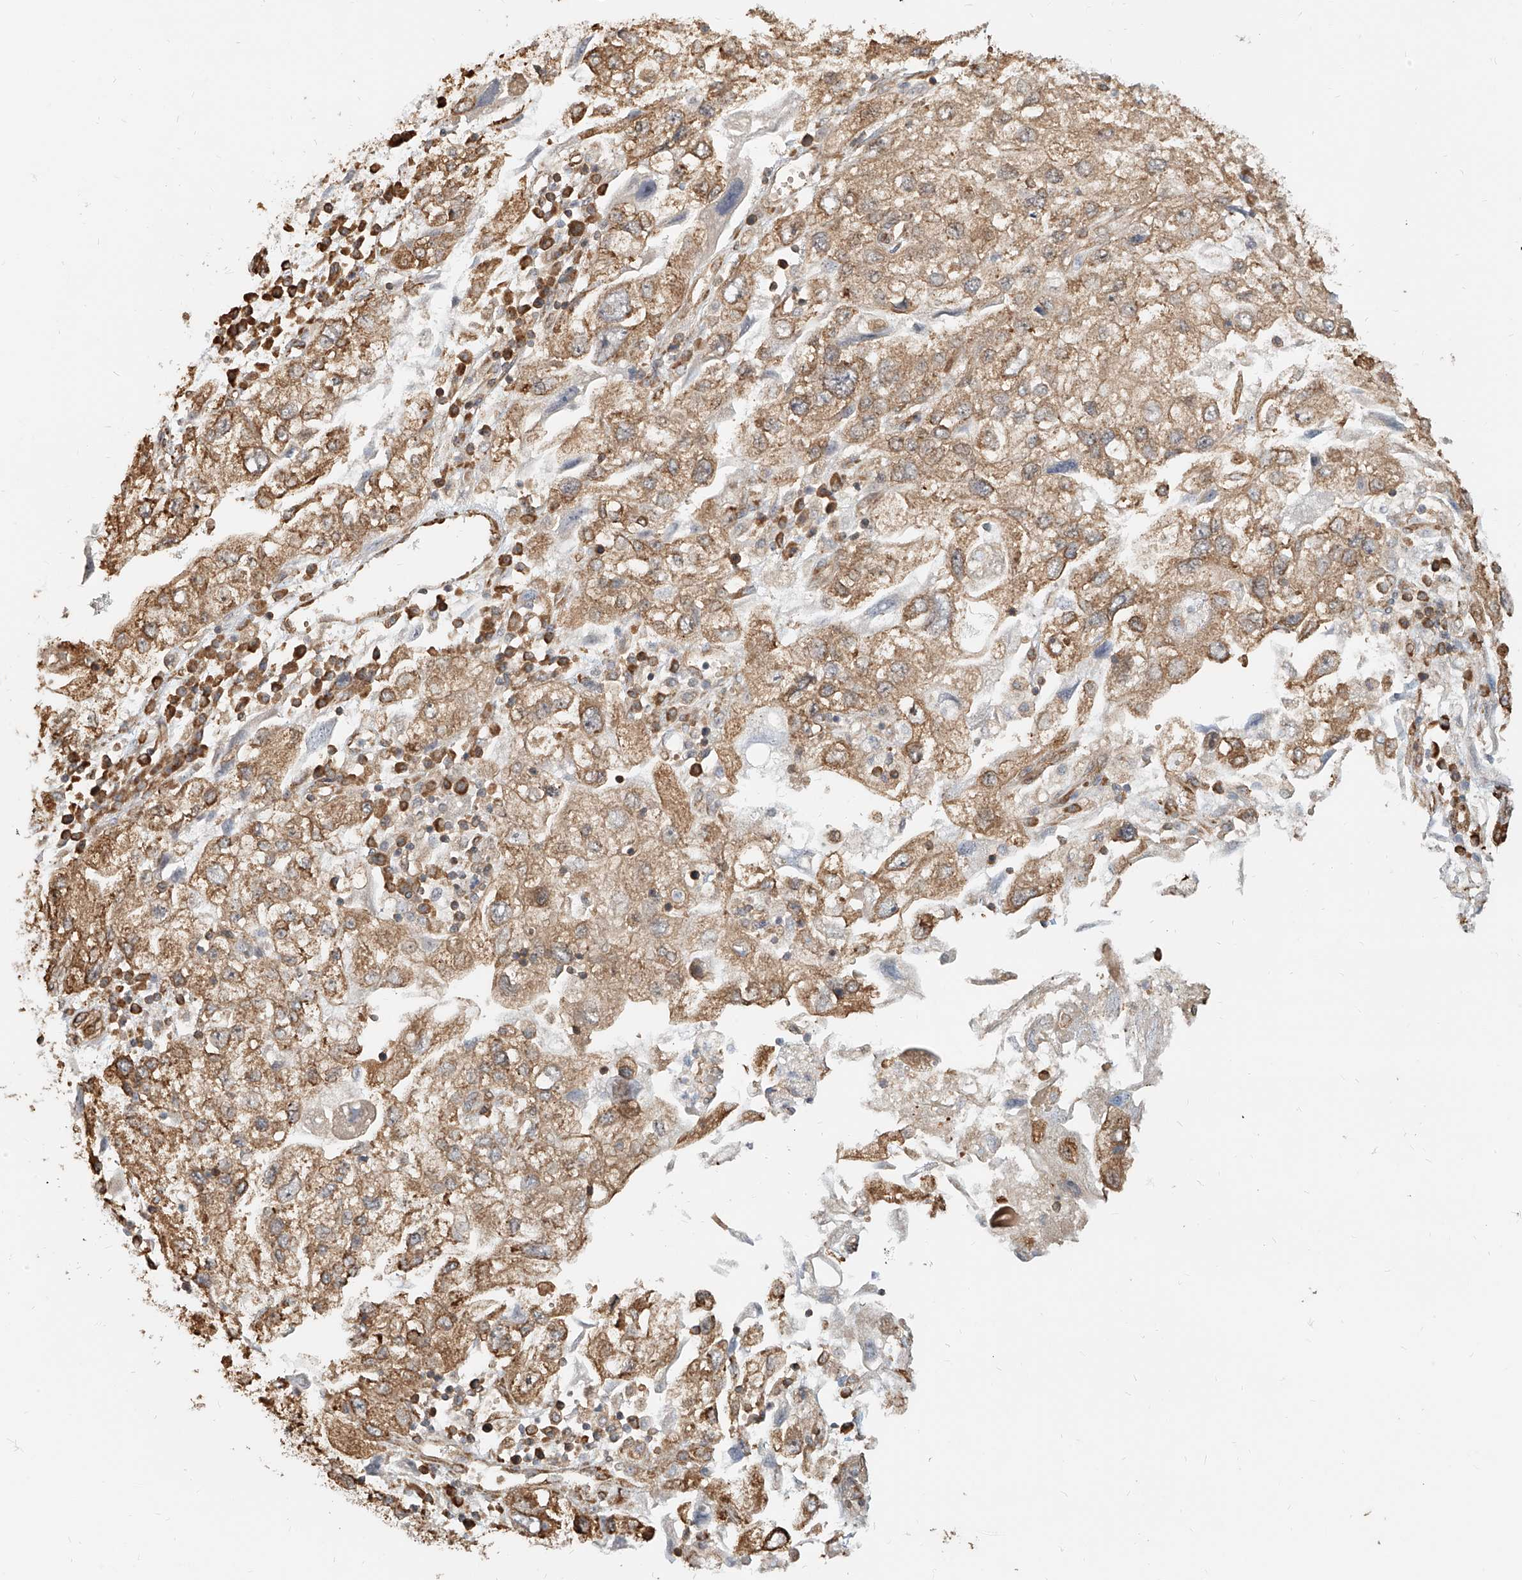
{"staining": {"intensity": "moderate", "quantity": ">75%", "location": "cytoplasmic/membranous"}, "tissue": "endometrial cancer", "cell_type": "Tumor cells", "image_type": "cancer", "snomed": [{"axis": "morphology", "description": "Adenocarcinoma, NOS"}, {"axis": "topography", "description": "Endometrium"}], "caption": "Protein staining exhibits moderate cytoplasmic/membranous expression in approximately >75% of tumor cells in endometrial cancer.", "gene": "UBE2K", "patient": {"sex": "female", "age": 49}}